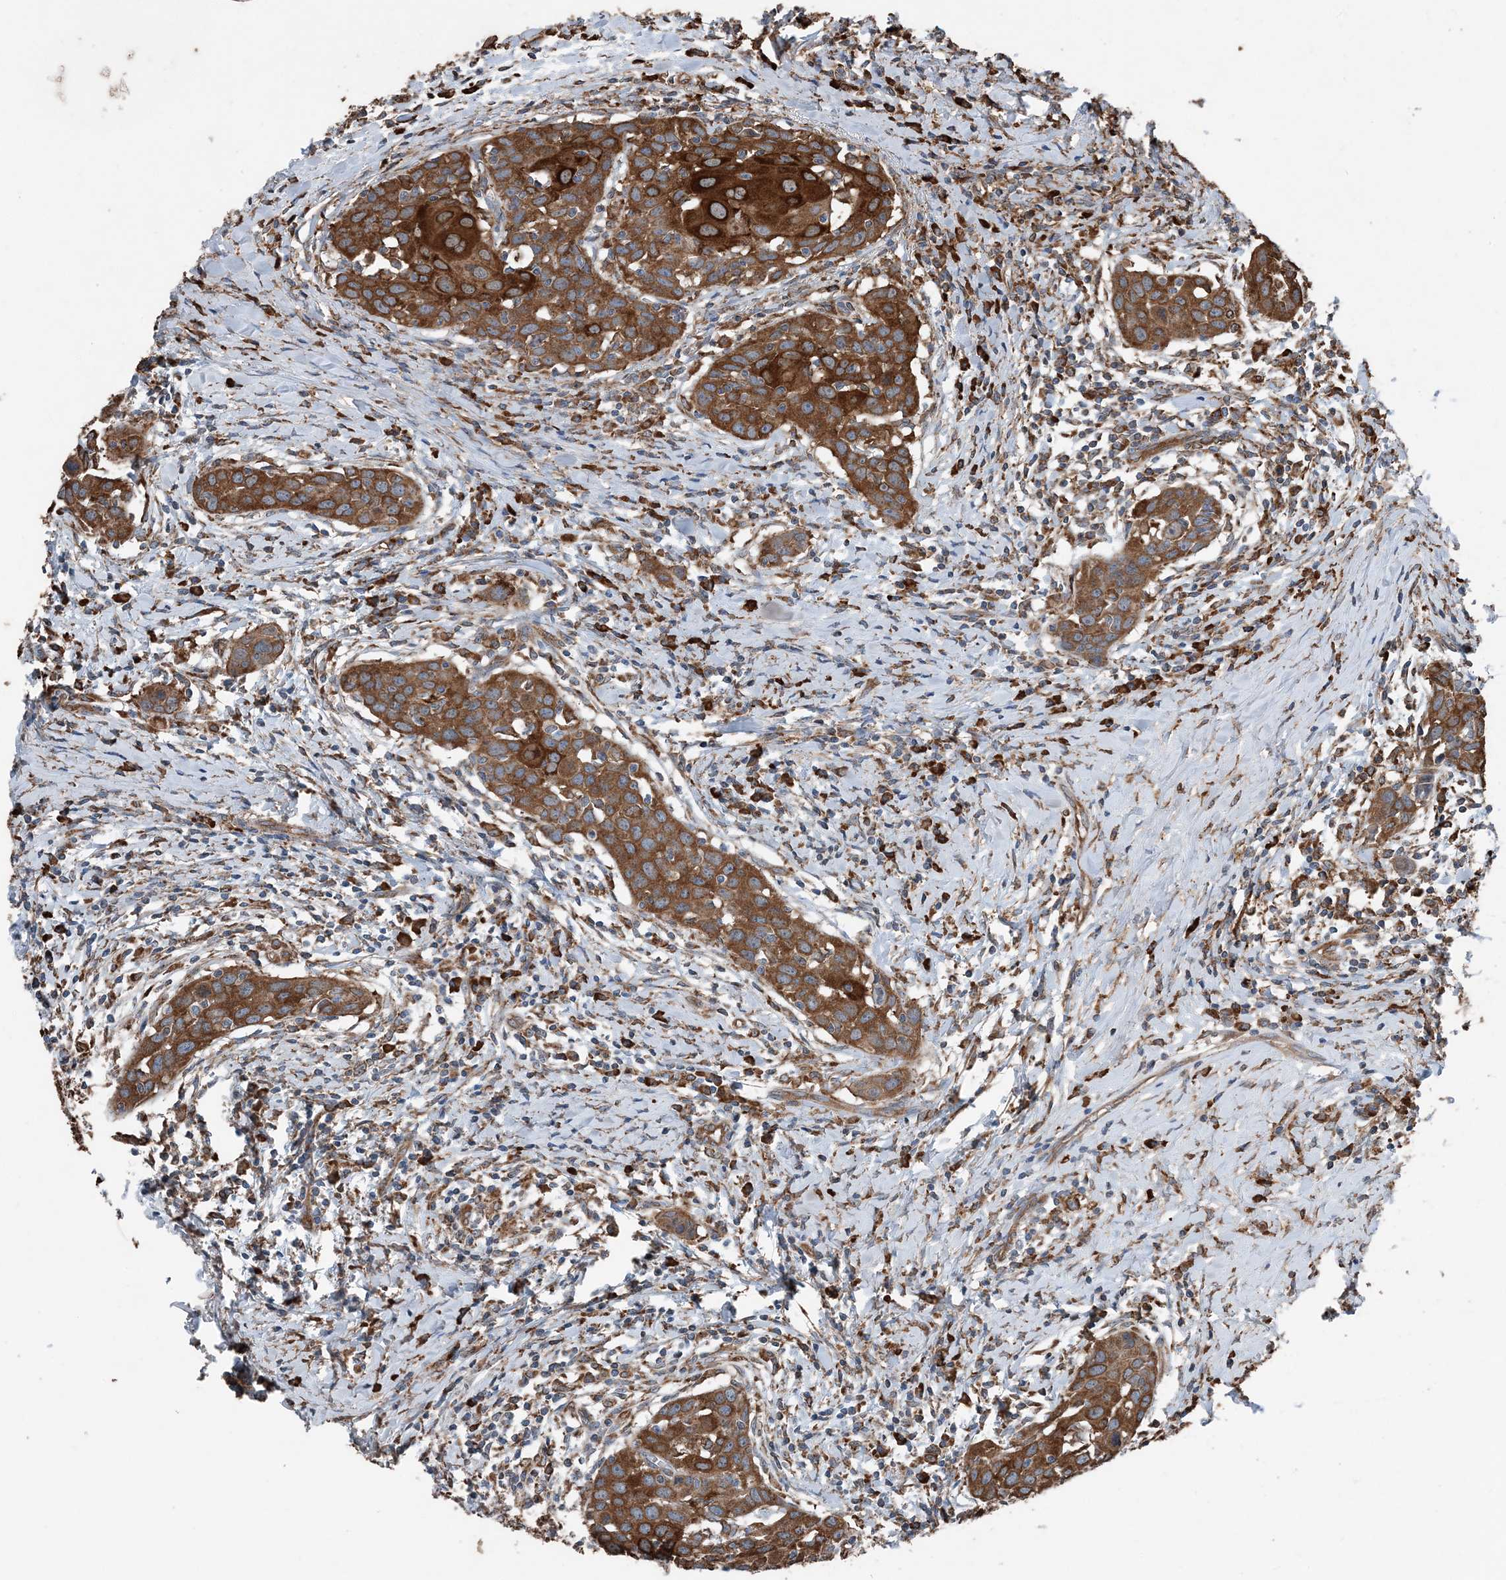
{"staining": {"intensity": "strong", "quantity": ">75%", "location": "cytoplasmic/membranous"}, "tissue": "head and neck cancer", "cell_type": "Tumor cells", "image_type": "cancer", "snomed": [{"axis": "morphology", "description": "Squamous cell carcinoma, NOS"}, {"axis": "topography", "description": "Oral tissue"}, {"axis": "topography", "description": "Head-Neck"}], "caption": "This micrograph exhibits immunohistochemistry (IHC) staining of human squamous cell carcinoma (head and neck), with high strong cytoplasmic/membranous expression in about >75% of tumor cells.", "gene": "PDIA6", "patient": {"sex": "female", "age": 50}}